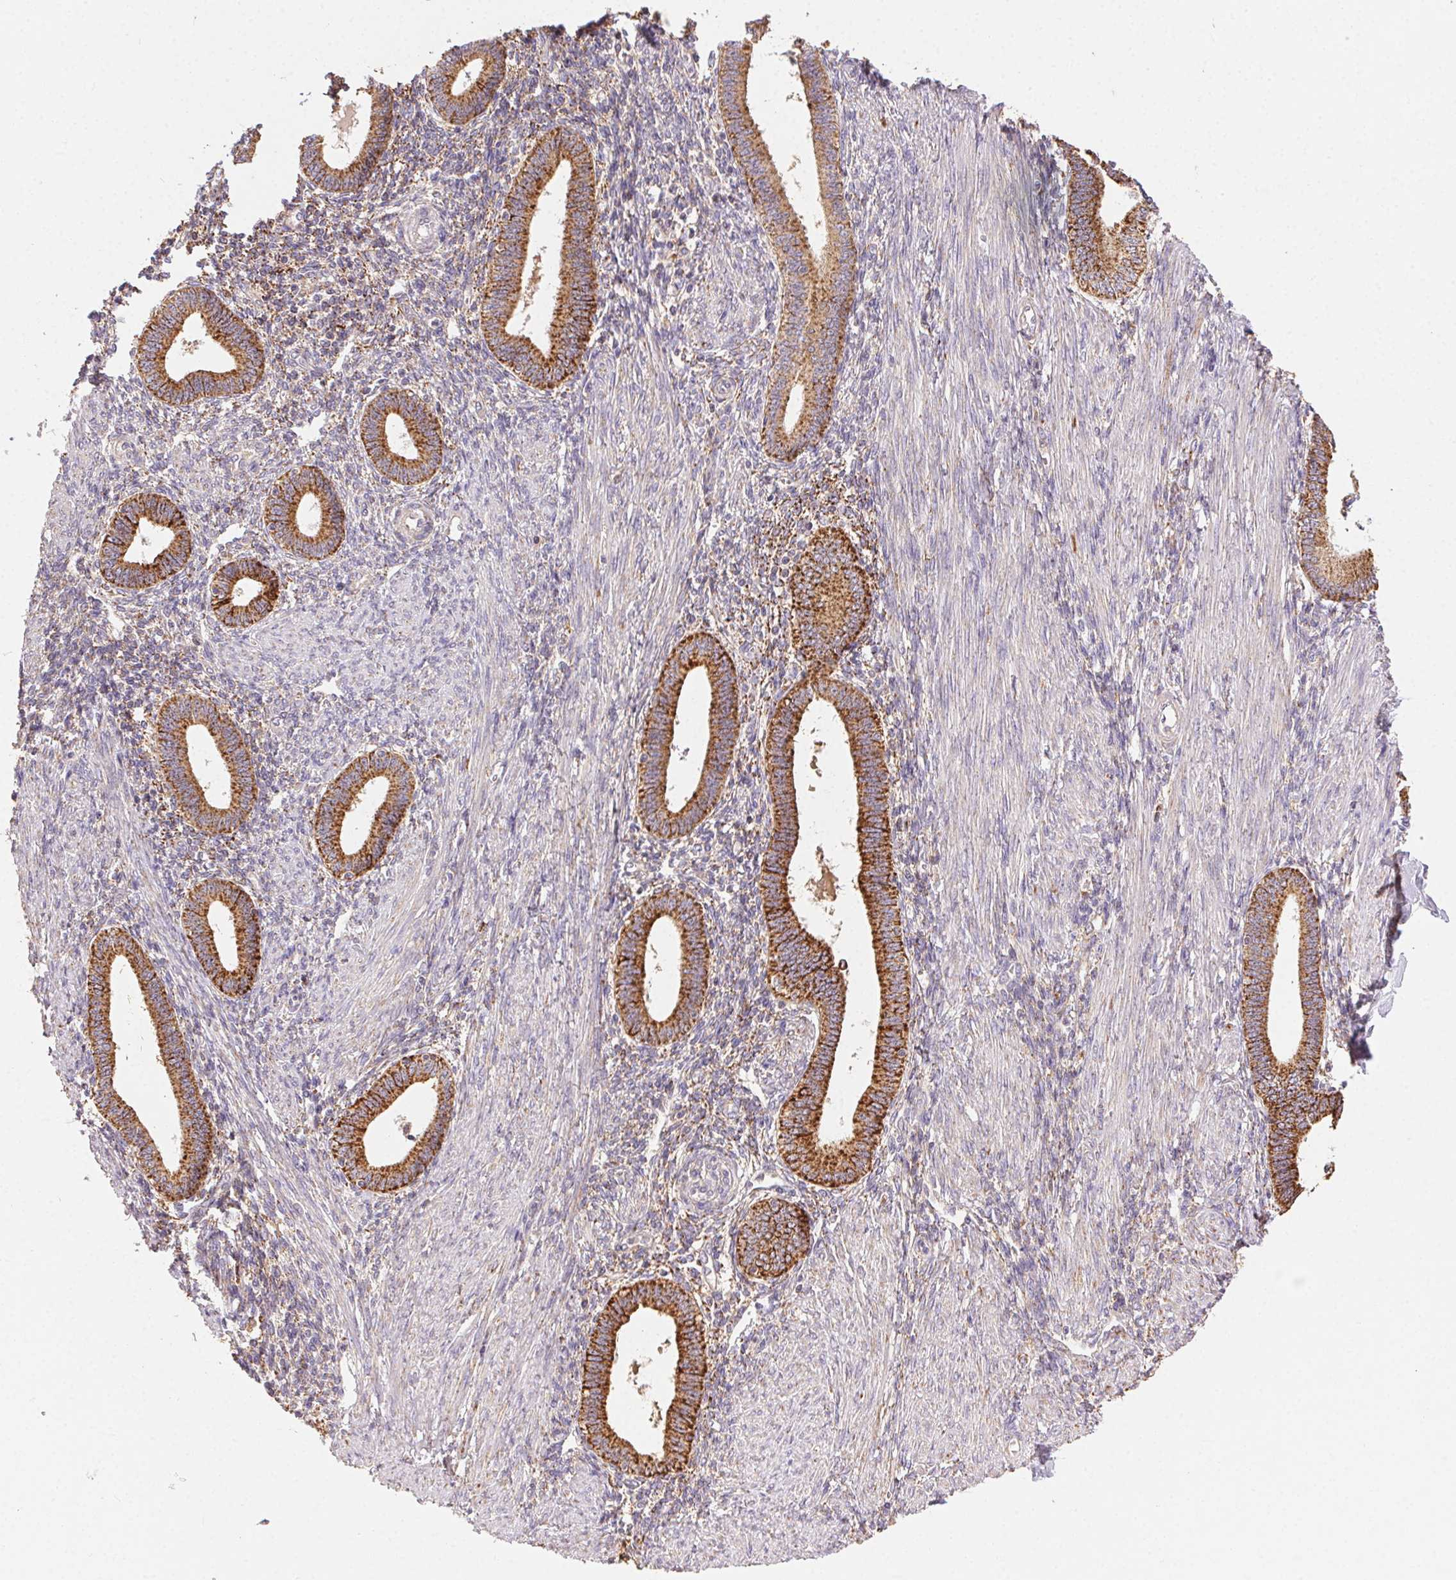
{"staining": {"intensity": "weak", "quantity": "<25%", "location": "cytoplasmic/membranous"}, "tissue": "endometrium", "cell_type": "Cells in endometrial stroma", "image_type": "normal", "snomed": [{"axis": "morphology", "description": "Normal tissue, NOS"}, {"axis": "topography", "description": "Endometrium"}], "caption": "A micrograph of endometrium stained for a protein demonstrates no brown staining in cells in endometrial stroma.", "gene": "FNBP1L", "patient": {"sex": "female", "age": 42}}